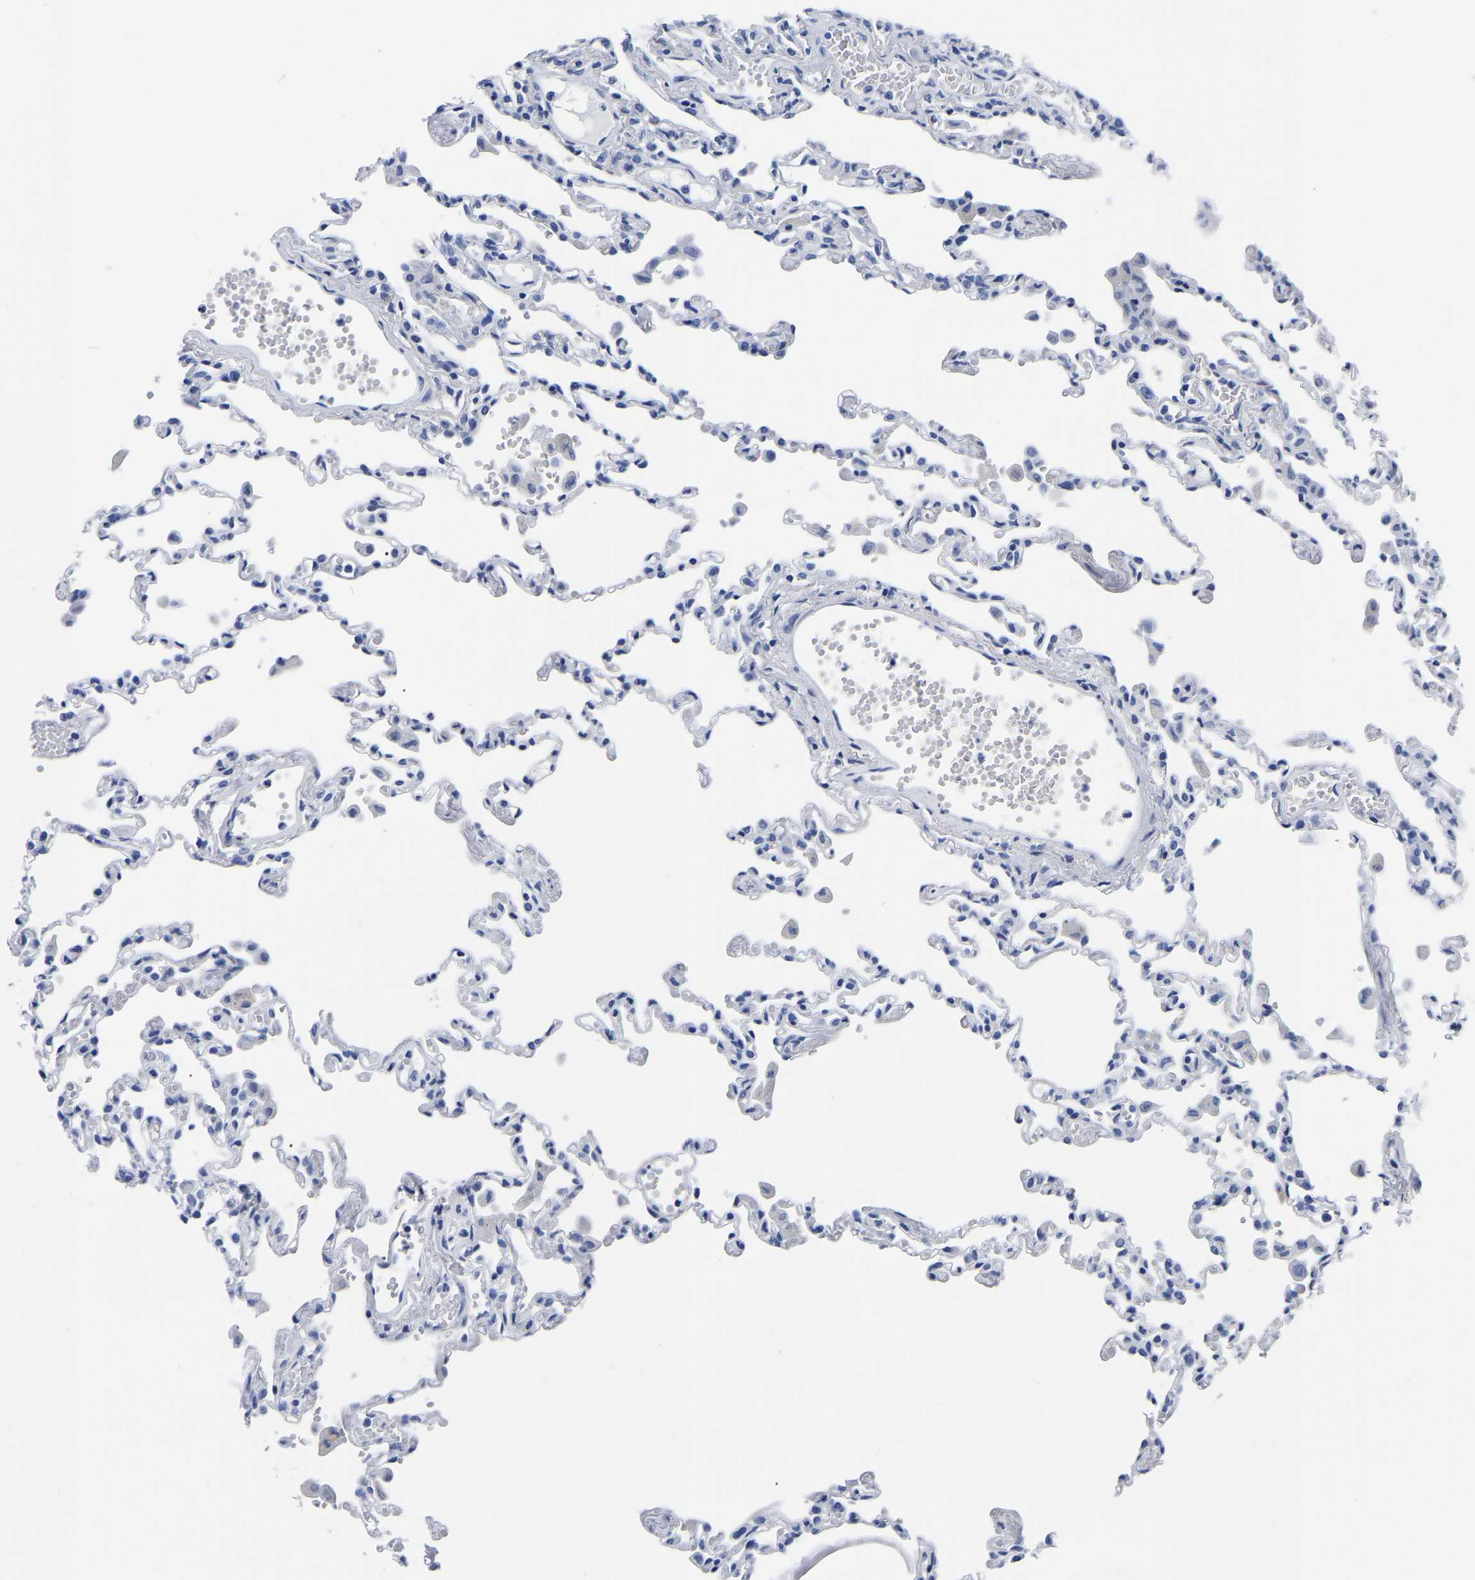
{"staining": {"intensity": "negative", "quantity": "none", "location": "none"}, "tissue": "lung", "cell_type": "Alveolar cells", "image_type": "normal", "snomed": [{"axis": "morphology", "description": "Normal tissue, NOS"}, {"axis": "topography", "description": "Bronchus"}, {"axis": "topography", "description": "Lung"}], "caption": "Alveolar cells show no significant protein positivity in normal lung. (Immunohistochemistry (ihc), brightfield microscopy, high magnification).", "gene": "IMPG2", "patient": {"sex": "female", "age": 49}}